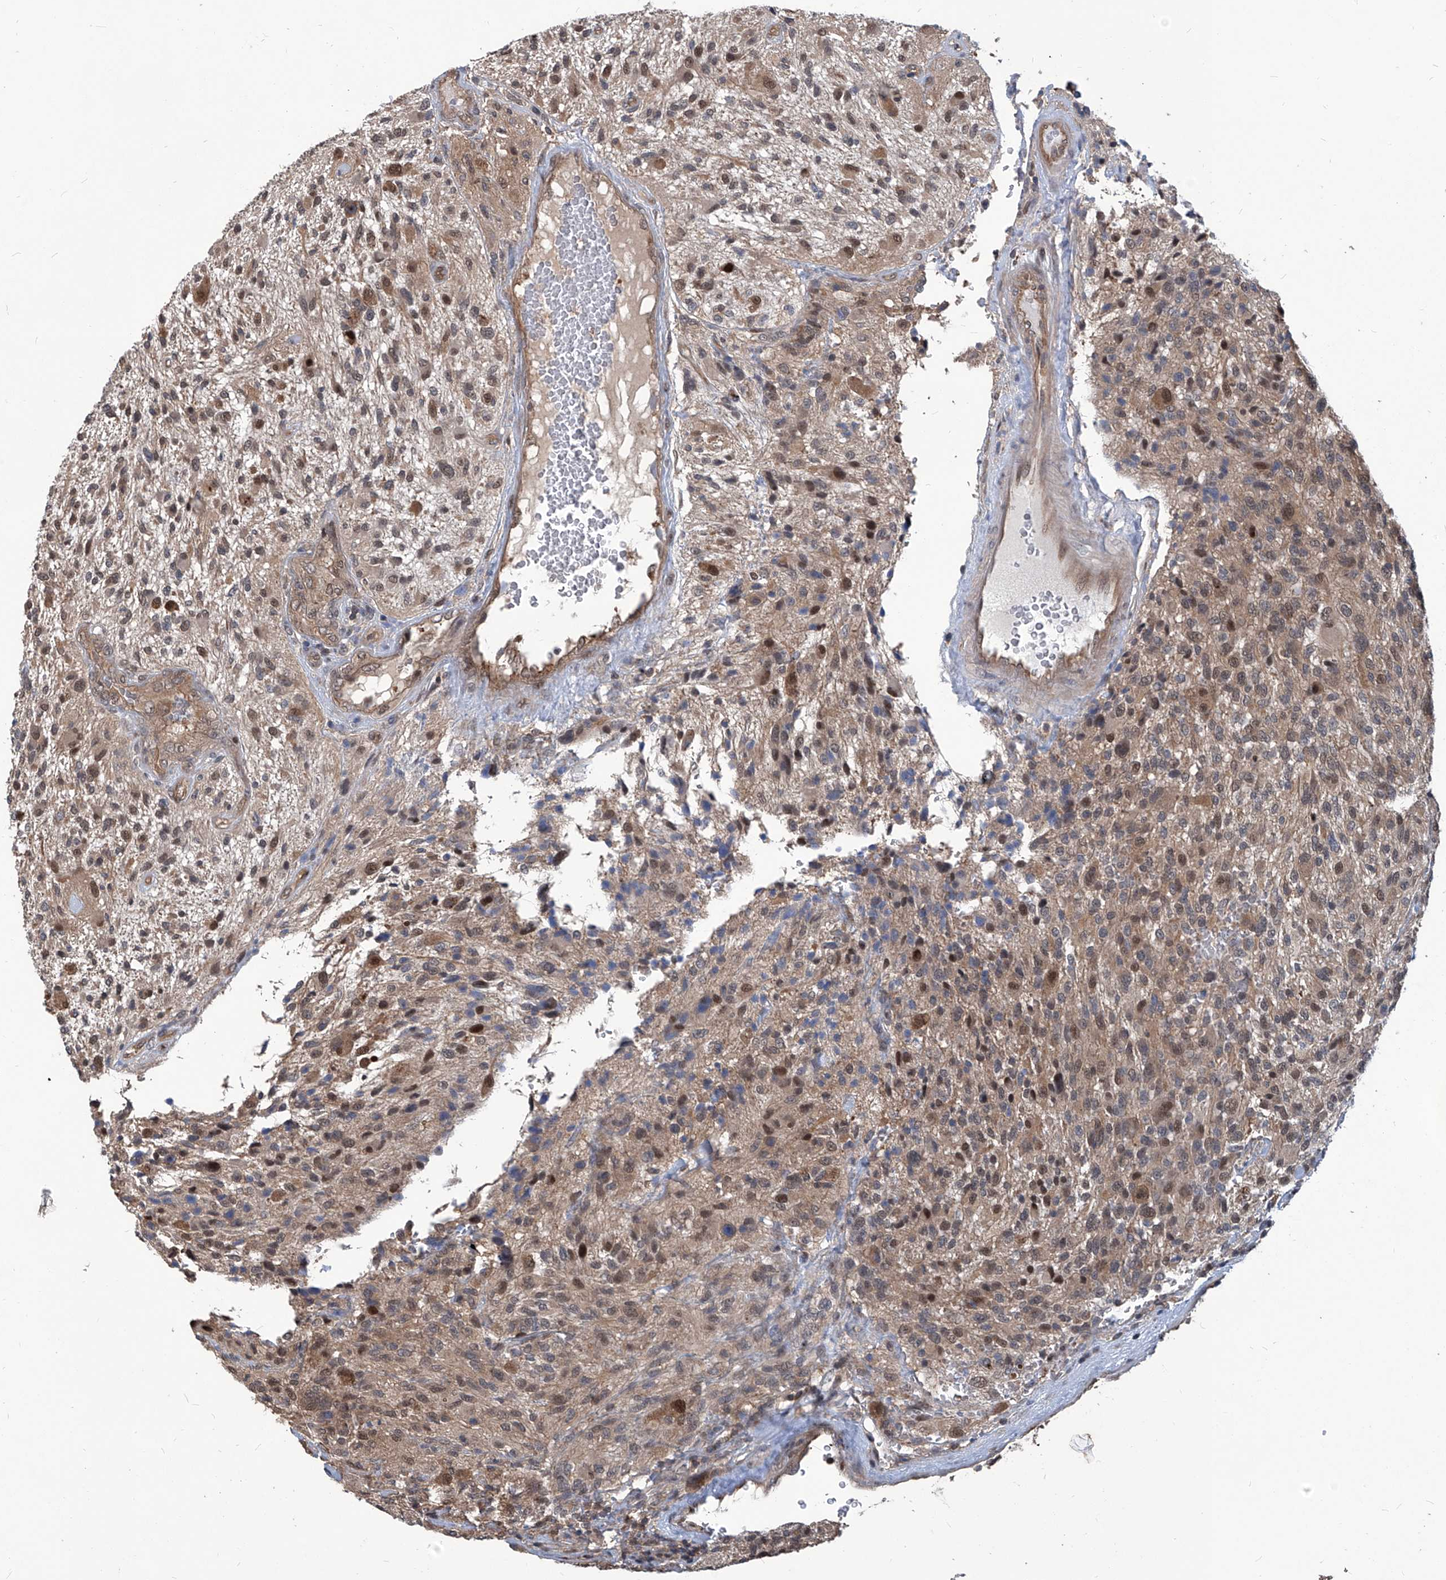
{"staining": {"intensity": "moderate", "quantity": "25%-75%", "location": "cytoplasmic/membranous,nuclear"}, "tissue": "glioma", "cell_type": "Tumor cells", "image_type": "cancer", "snomed": [{"axis": "morphology", "description": "Glioma, malignant, High grade"}, {"axis": "topography", "description": "Brain"}], "caption": "This is a photomicrograph of immunohistochemistry (IHC) staining of malignant glioma (high-grade), which shows moderate positivity in the cytoplasmic/membranous and nuclear of tumor cells.", "gene": "PSMB1", "patient": {"sex": "male", "age": 47}}